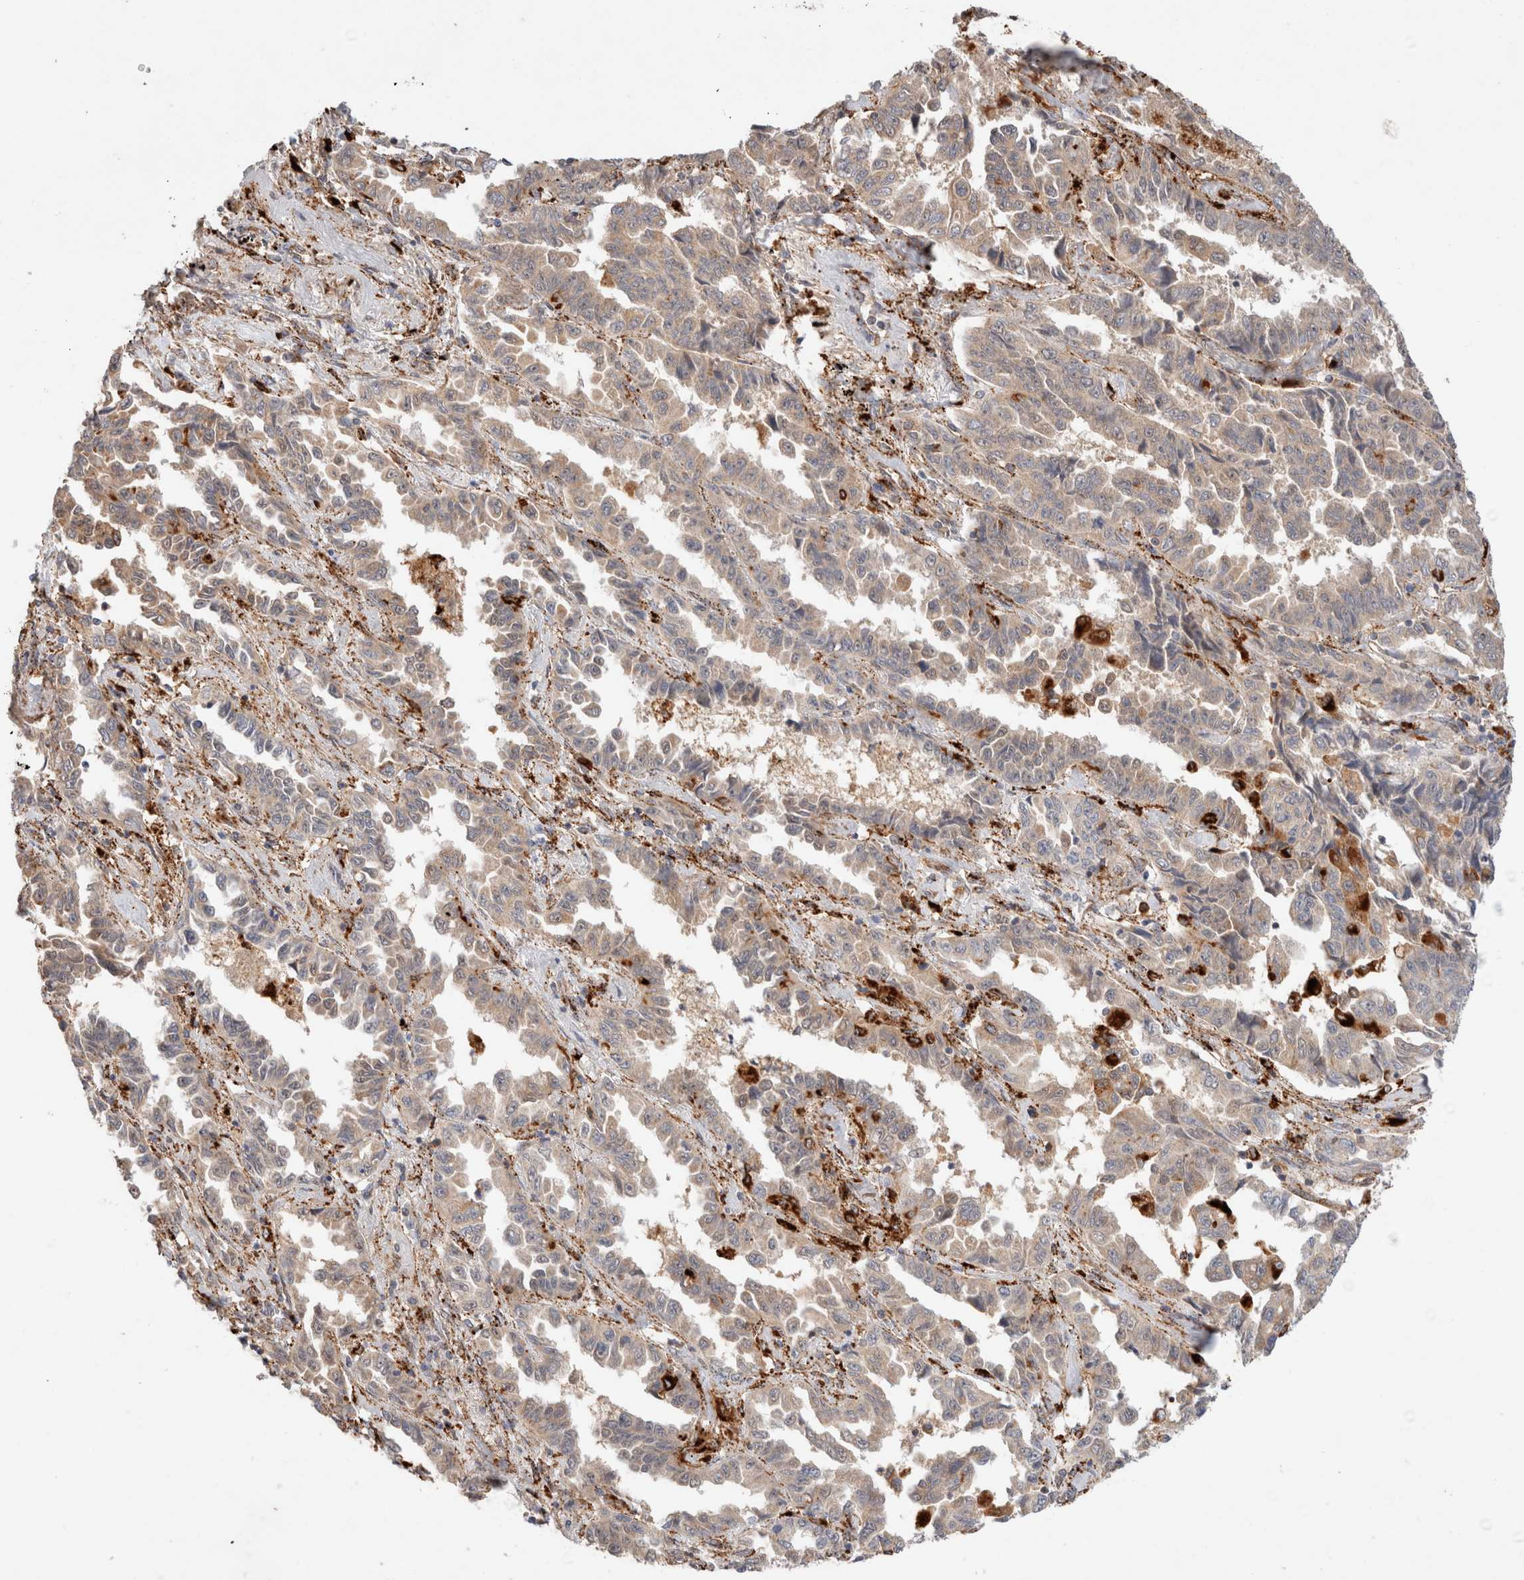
{"staining": {"intensity": "weak", "quantity": "<25%", "location": "cytoplasmic/membranous"}, "tissue": "lung cancer", "cell_type": "Tumor cells", "image_type": "cancer", "snomed": [{"axis": "morphology", "description": "Adenocarcinoma, NOS"}, {"axis": "topography", "description": "Lung"}], "caption": "IHC of lung adenocarcinoma reveals no positivity in tumor cells.", "gene": "RABEPK", "patient": {"sex": "female", "age": 51}}